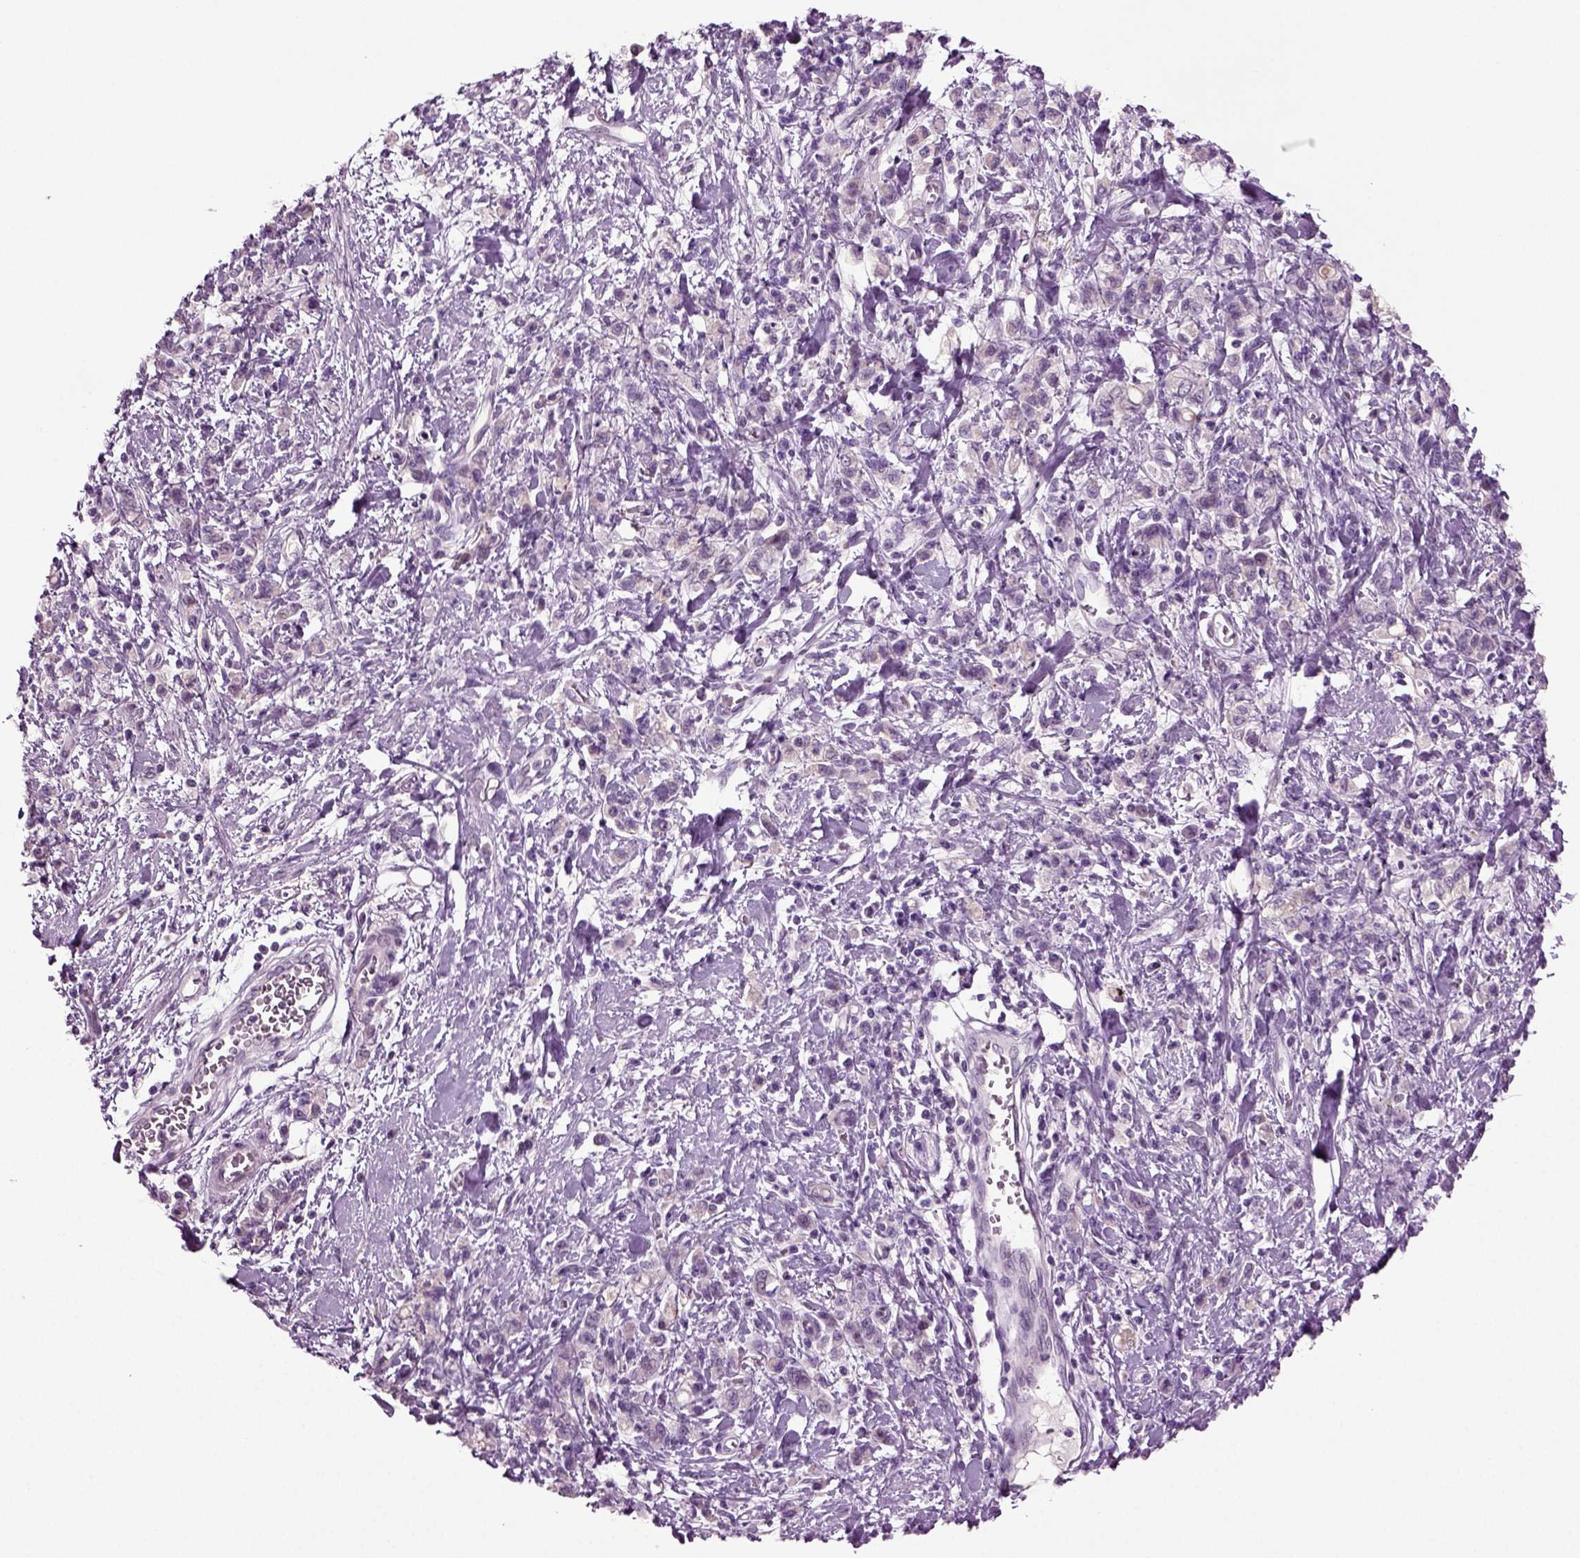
{"staining": {"intensity": "weak", "quantity": "<25%", "location": "cytoplasmic/membranous"}, "tissue": "stomach cancer", "cell_type": "Tumor cells", "image_type": "cancer", "snomed": [{"axis": "morphology", "description": "Adenocarcinoma, NOS"}, {"axis": "topography", "description": "Stomach"}], "caption": "IHC image of neoplastic tissue: human stomach cancer (adenocarcinoma) stained with DAB exhibits no significant protein positivity in tumor cells.", "gene": "COL9A2", "patient": {"sex": "male", "age": 77}}